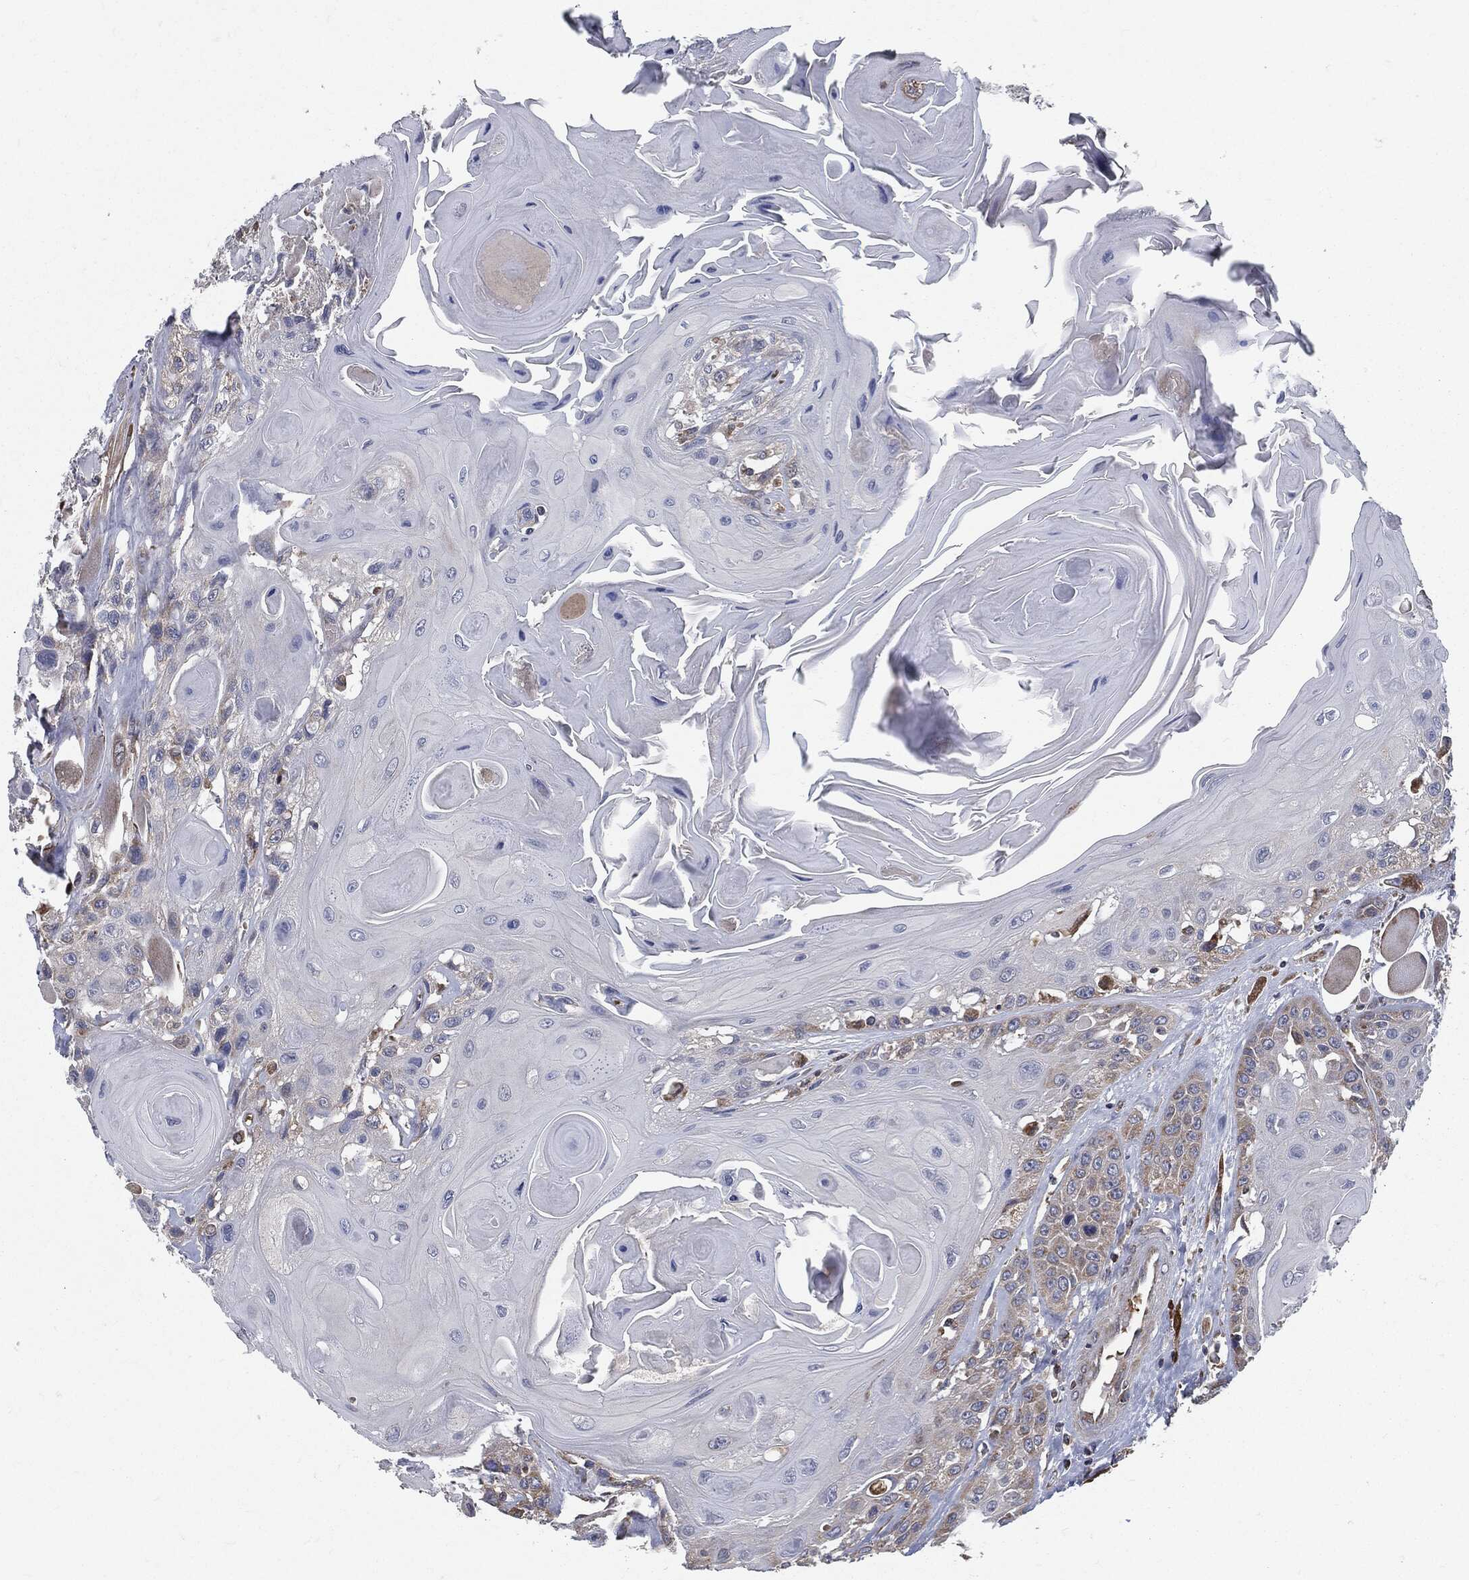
{"staining": {"intensity": "weak", "quantity": "25%-75%", "location": "cytoplasmic/membranous"}, "tissue": "head and neck cancer", "cell_type": "Tumor cells", "image_type": "cancer", "snomed": [{"axis": "morphology", "description": "Squamous cell carcinoma, NOS"}, {"axis": "topography", "description": "Head-Neck"}], "caption": "Immunohistochemical staining of head and neck cancer exhibits low levels of weak cytoplasmic/membranous protein expression in about 25%-75% of tumor cells.", "gene": "PRDX4", "patient": {"sex": "female", "age": 59}}